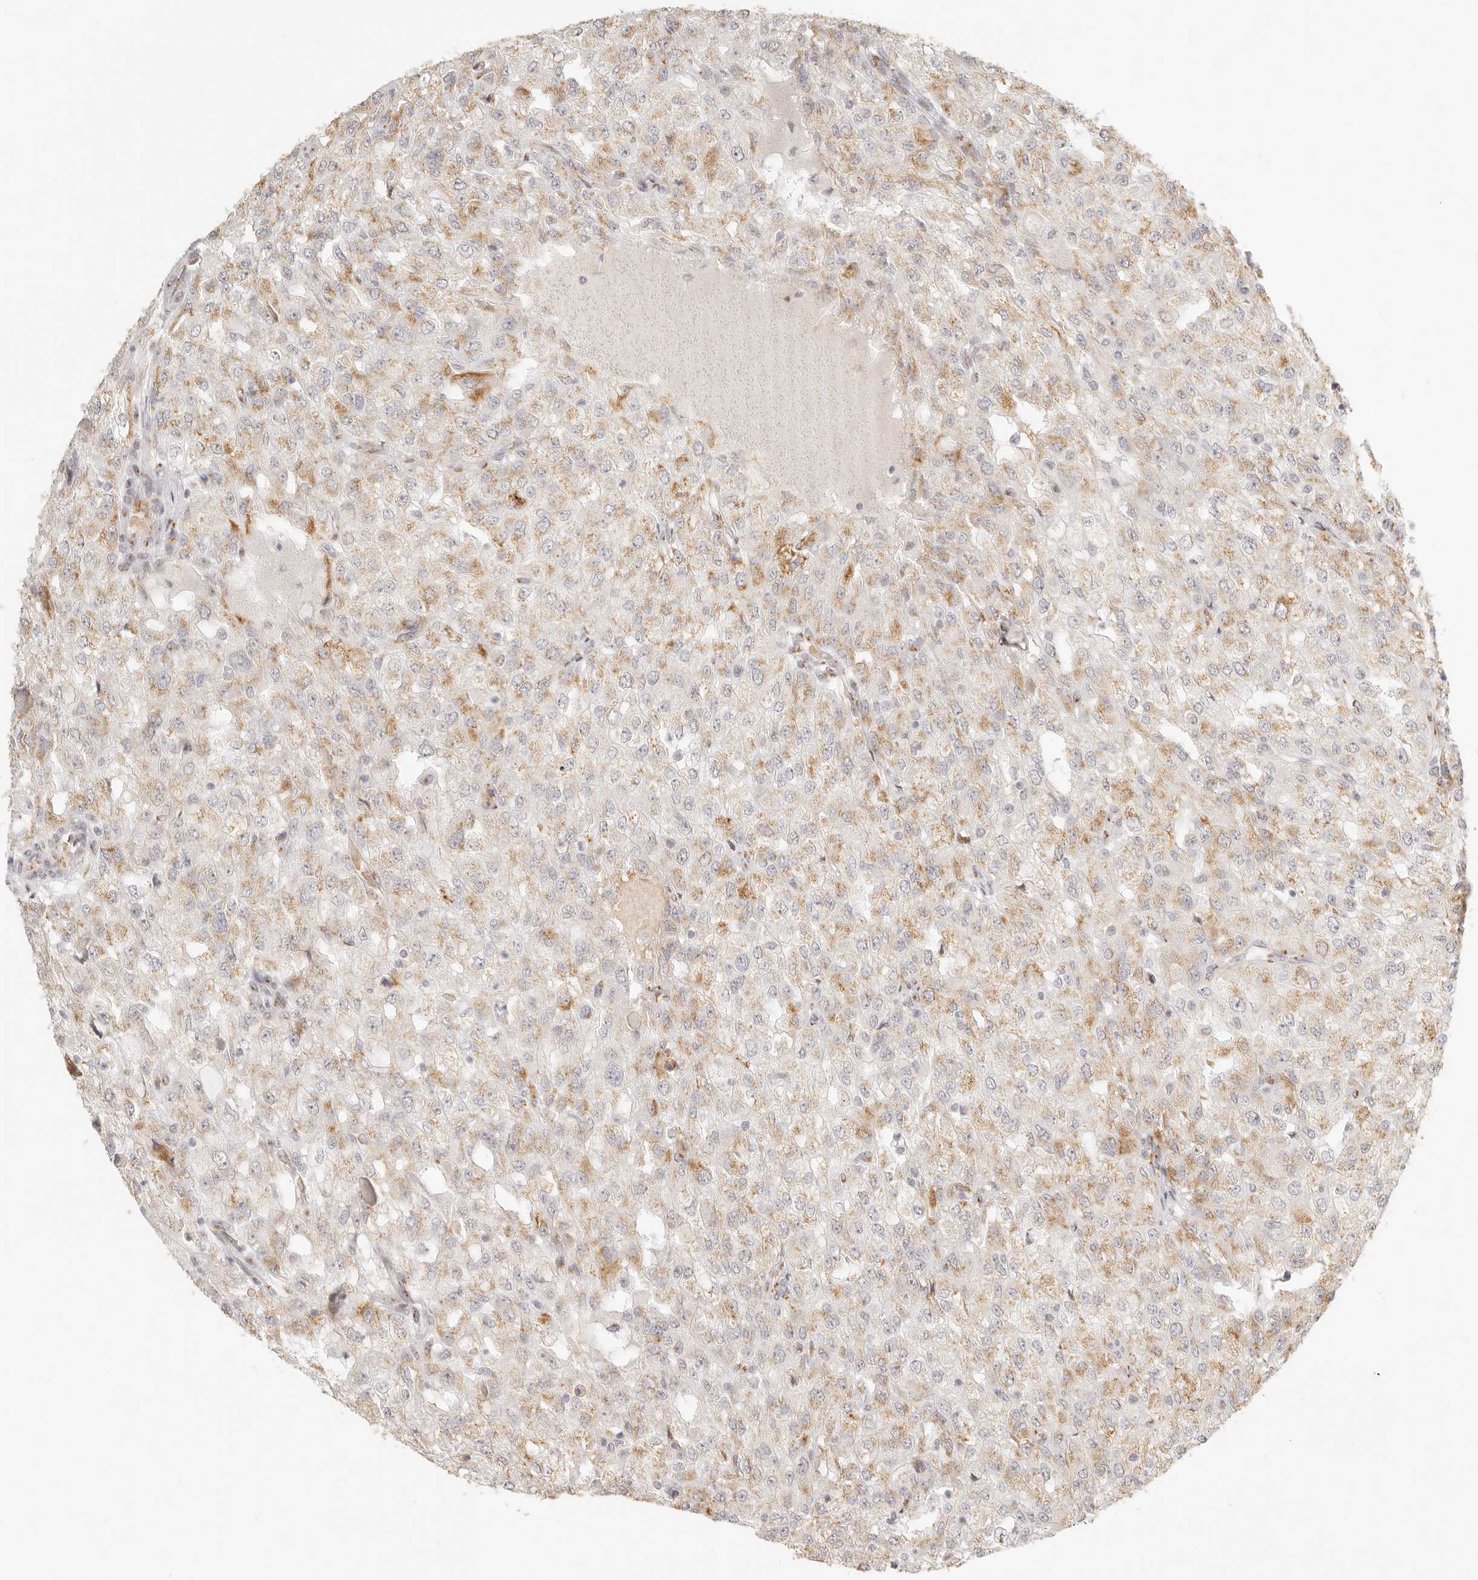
{"staining": {"intensity": "weak", "quantity": ">75%", "location": "cytoplasmic/membranous"}, "tissue": "renal cancer", "cell_type": "Tumor cells", "image_type": "cancer", "snomed": [{"axis": "morphology", "description": "Adenocarcinoma, NOS"}, {"axis": "topography", "description": "Kidney"}], "caption": "High-power microscopy captured an immunohistochemistry (IHC) histopathology image of adenocarcinoma (renal), revealing weak cytoplasmic/membranous positivity in about >75% of tumor cells.", "gene": "FAM20B", "patient": {"sex": "female", "age": 54}}